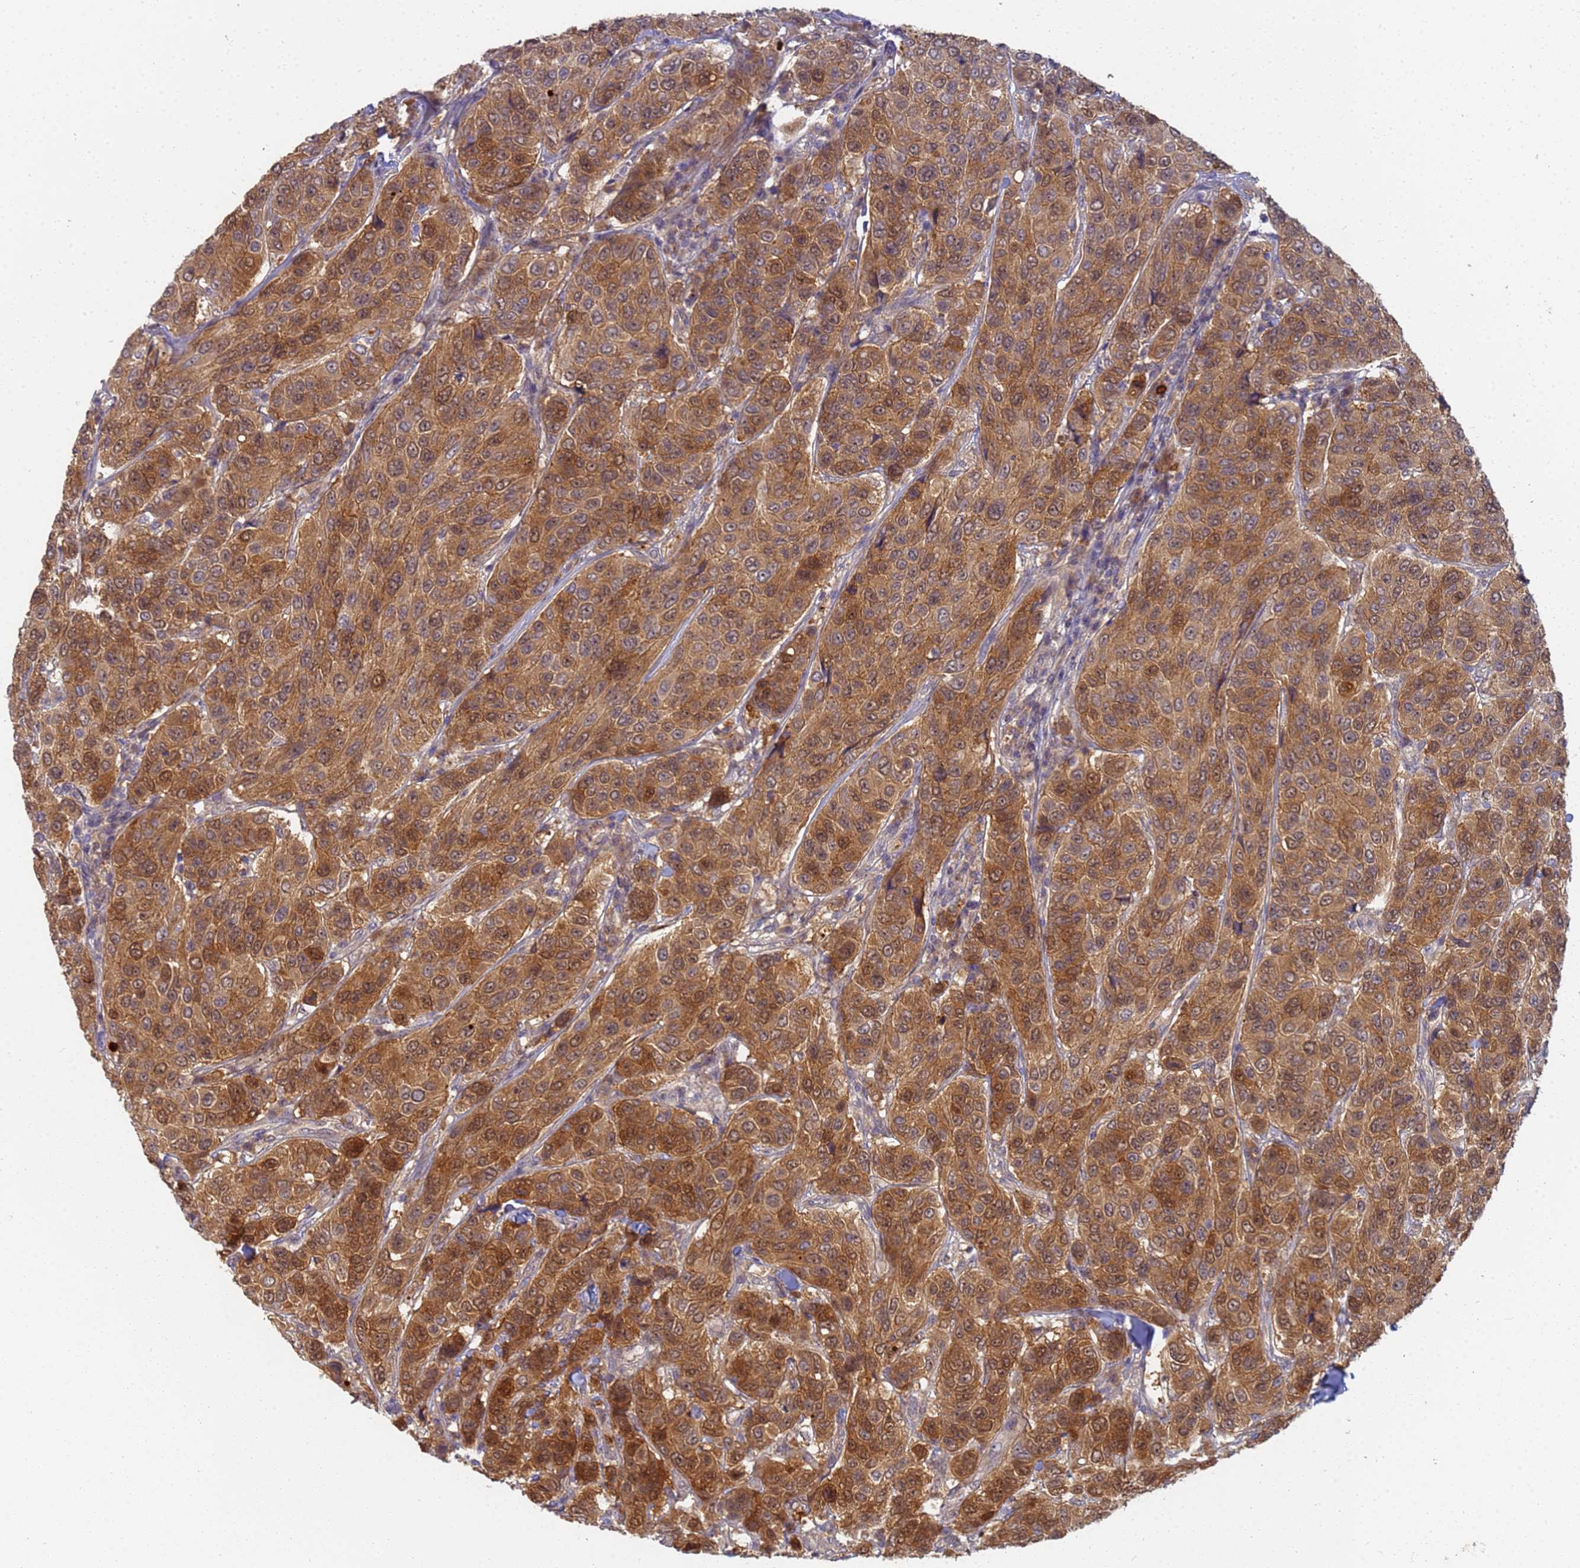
{"staining": {"intensity": "strong", "quantity": ">75%", "location": "cytoplasmic/membranous,nuclear"}, "tissue": "breast cancer", "cell_type": "Tumor cells", "image_type": "cancer", "snomed": [{"axis": "morphology", "description": "Duct carcinoma"}, {"axis": "topography", "description": "Breast"}], "caption": "Protein expression by IHC shows strong cytoplasmic/membranous and nuclear expression in about >75% of tumor cells in breast cancer (intraductal carcinoma).", "gene": "SHARPIN", "patient": {"sex": "female", "age": 55}}